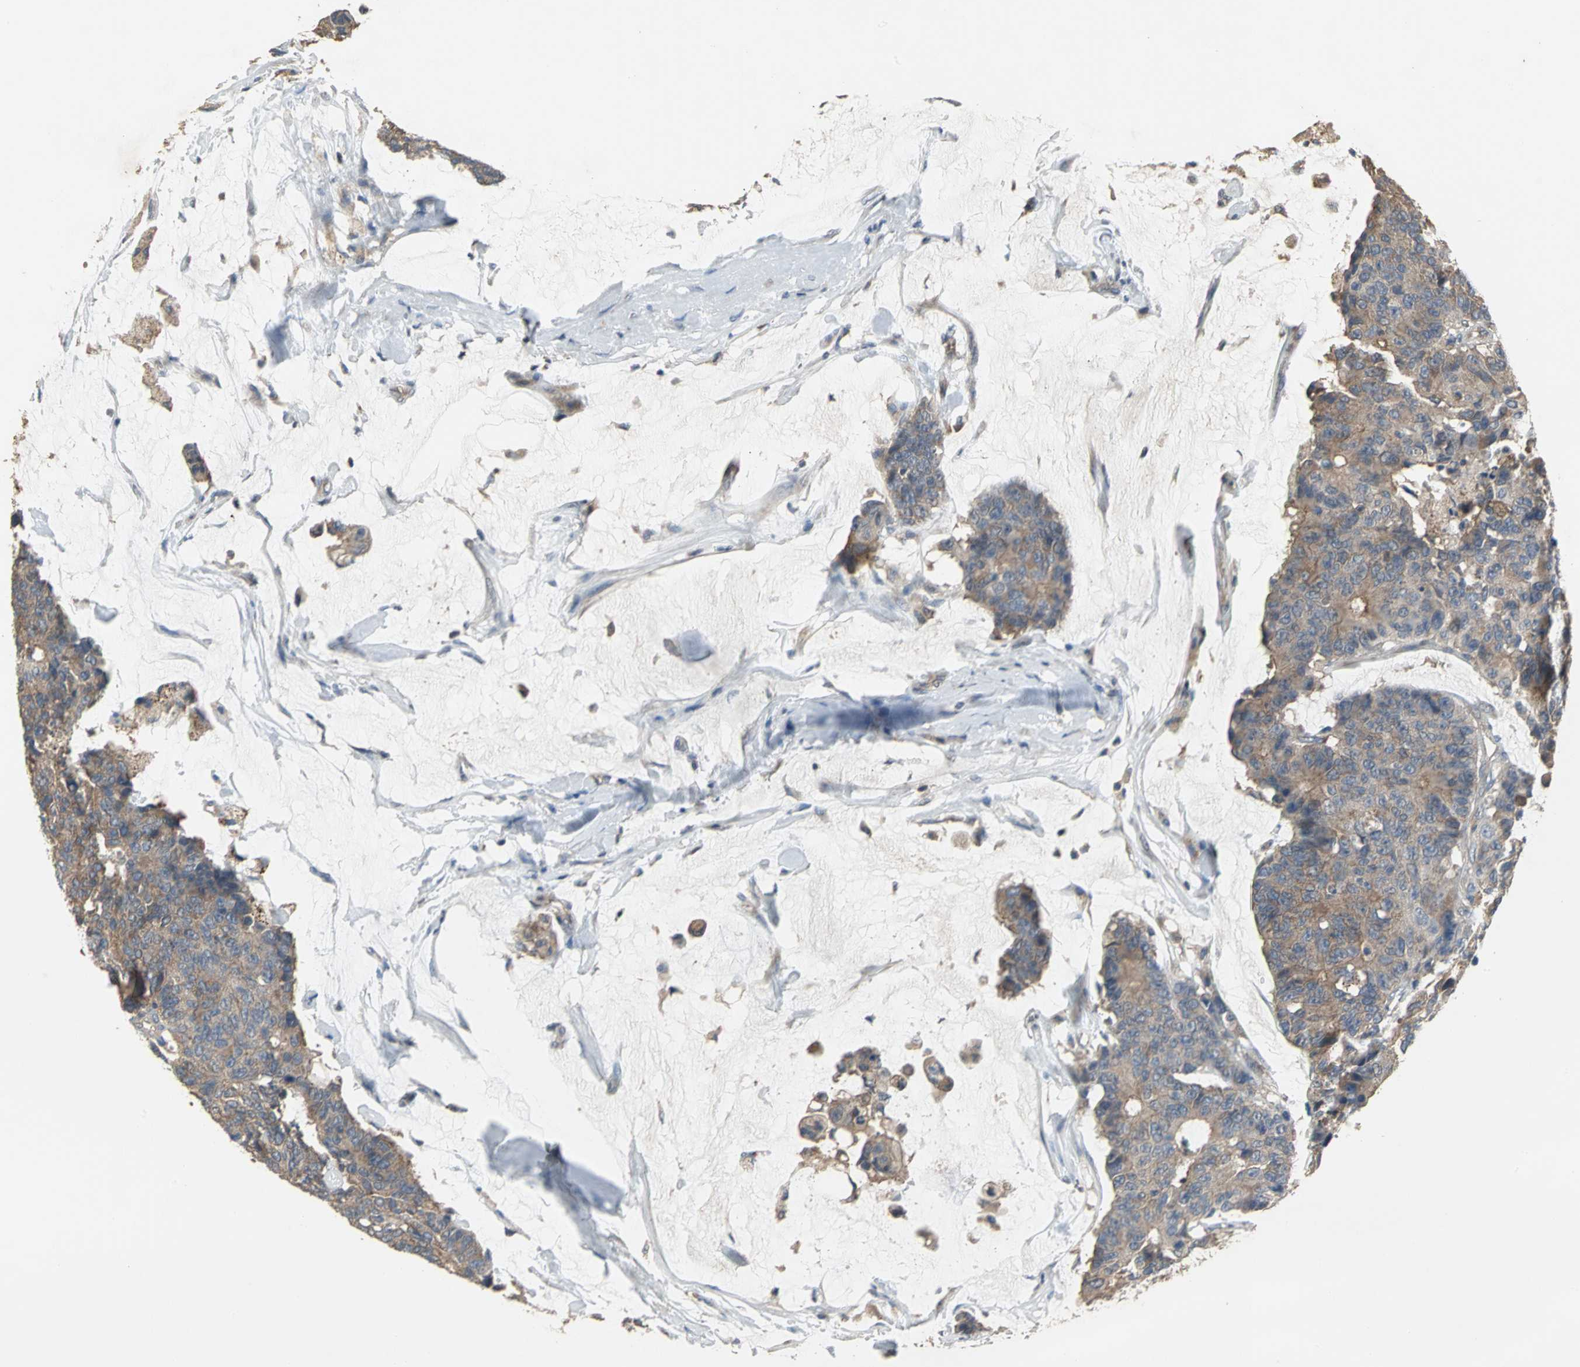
{"staining": {"intensity": "moderate", "quantity": ">75%", "location": "cytoplasmic/membranous"}, "tissue": "colorectal cancer", "cell_type": "Tumor cells", "image_type": "cancer", "snomed": [{"axis": "morphology", "description": "Adenocarcinoma, NOS"}, {"axis": "topography", "description": "Colon"}], "caption": "The histopathology image demonstrates staining of colorectal cancer (adenocarcinoma), revealing moderate cytoplasmic/membranous protein positivity (brown color) within tumor cells.", "gene": "MET", "patient": {"sex": "female", "age": 86}}